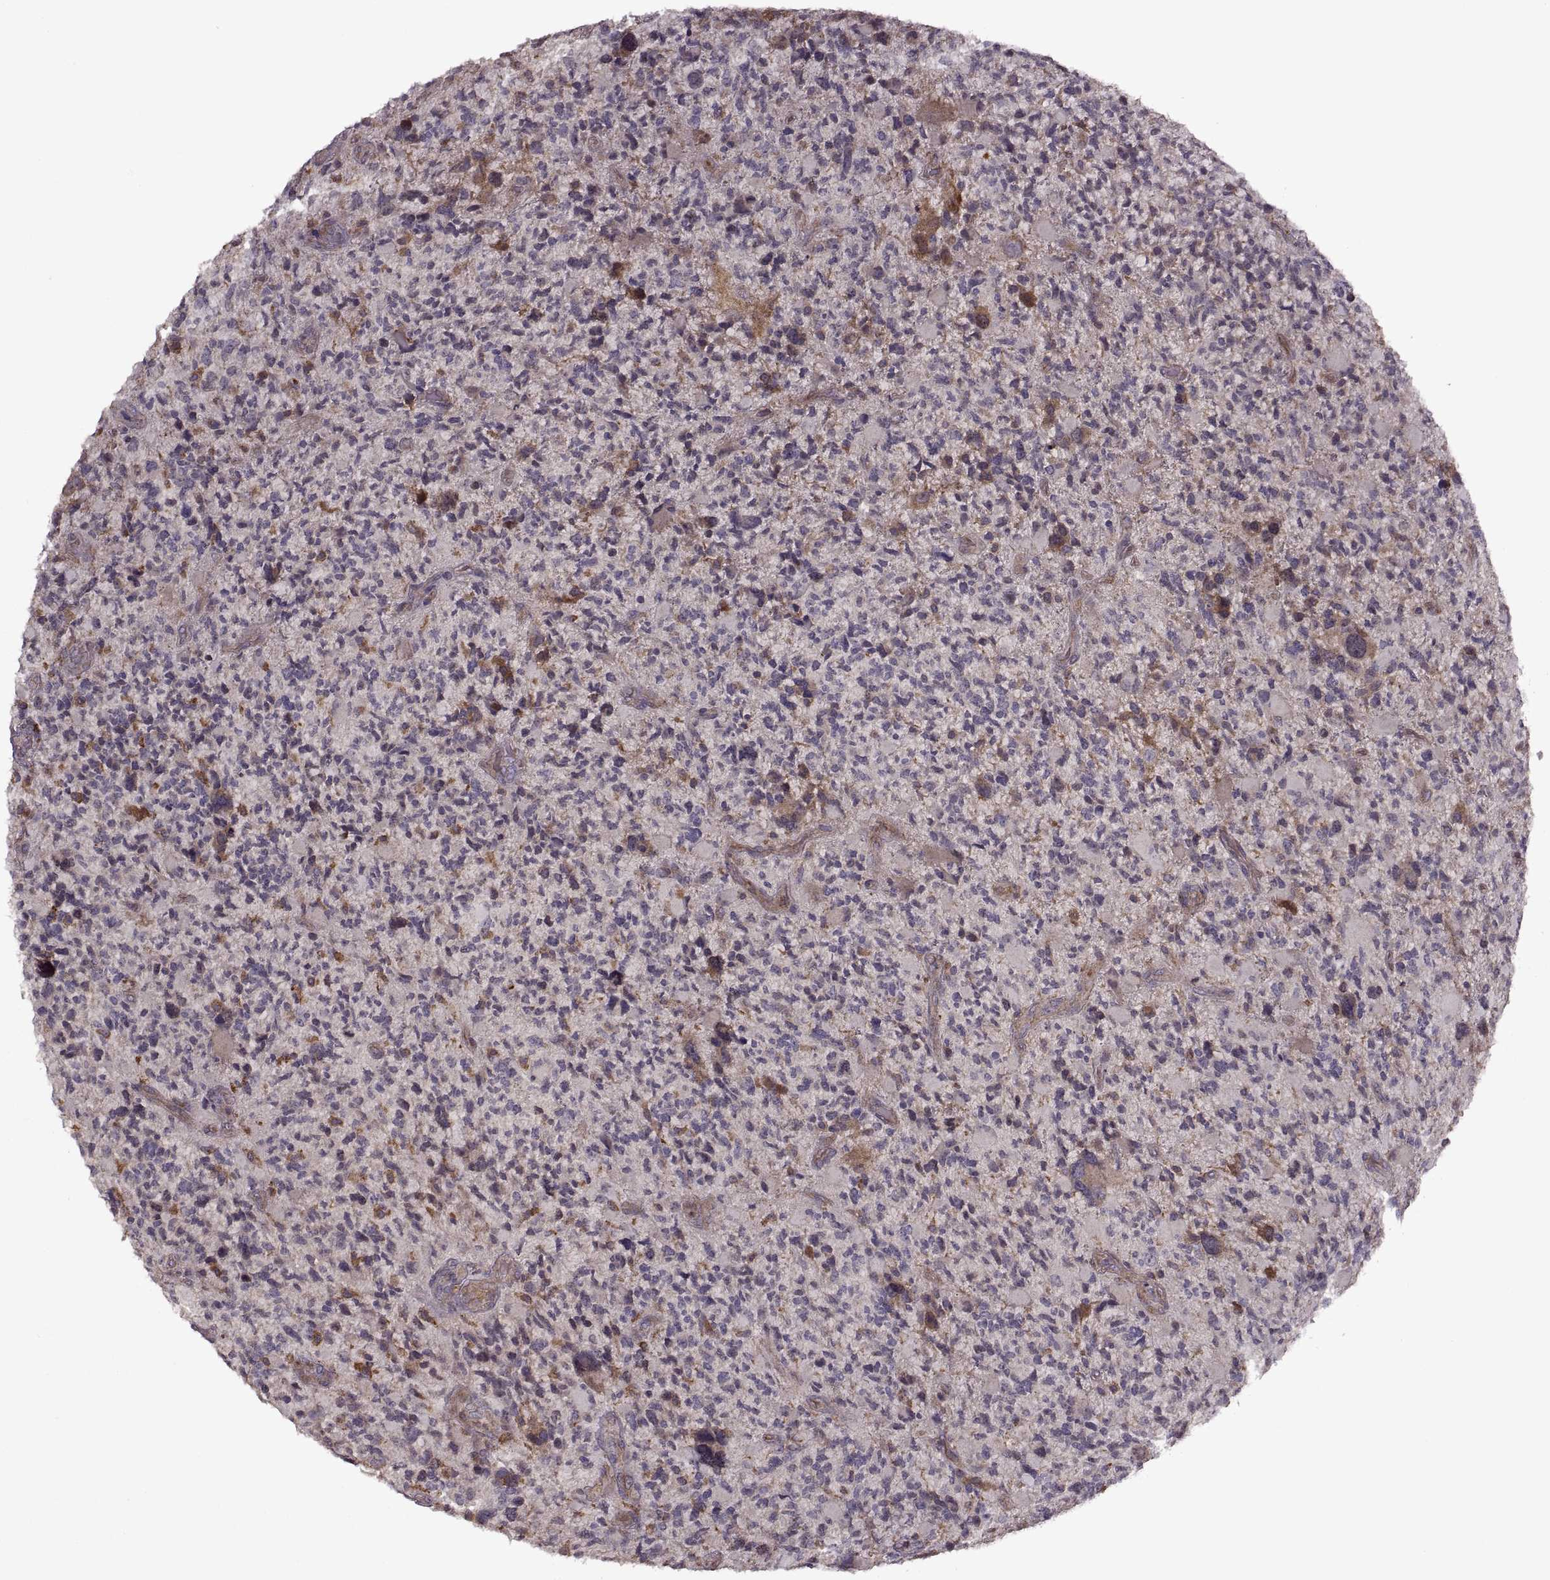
{"staining": {"intensity": "negative", "quantity": "none", "location": "none"}, "tissue": "glioma", "cell_type": "Tumor cells", "image_type": "cancer", "snomed": [{"axis": "morphology", "description": "Glioma, malignant, High grade"}, {"axis": "topography", "description": "Brain"}], "caption": "Malignant high-grade glioma stained for a protein using immunohistochemistry (IHC) exhibits no expression tumor cells.", "gene": "PIERCE1", "patient": {"sex": "female", "age": 71}}